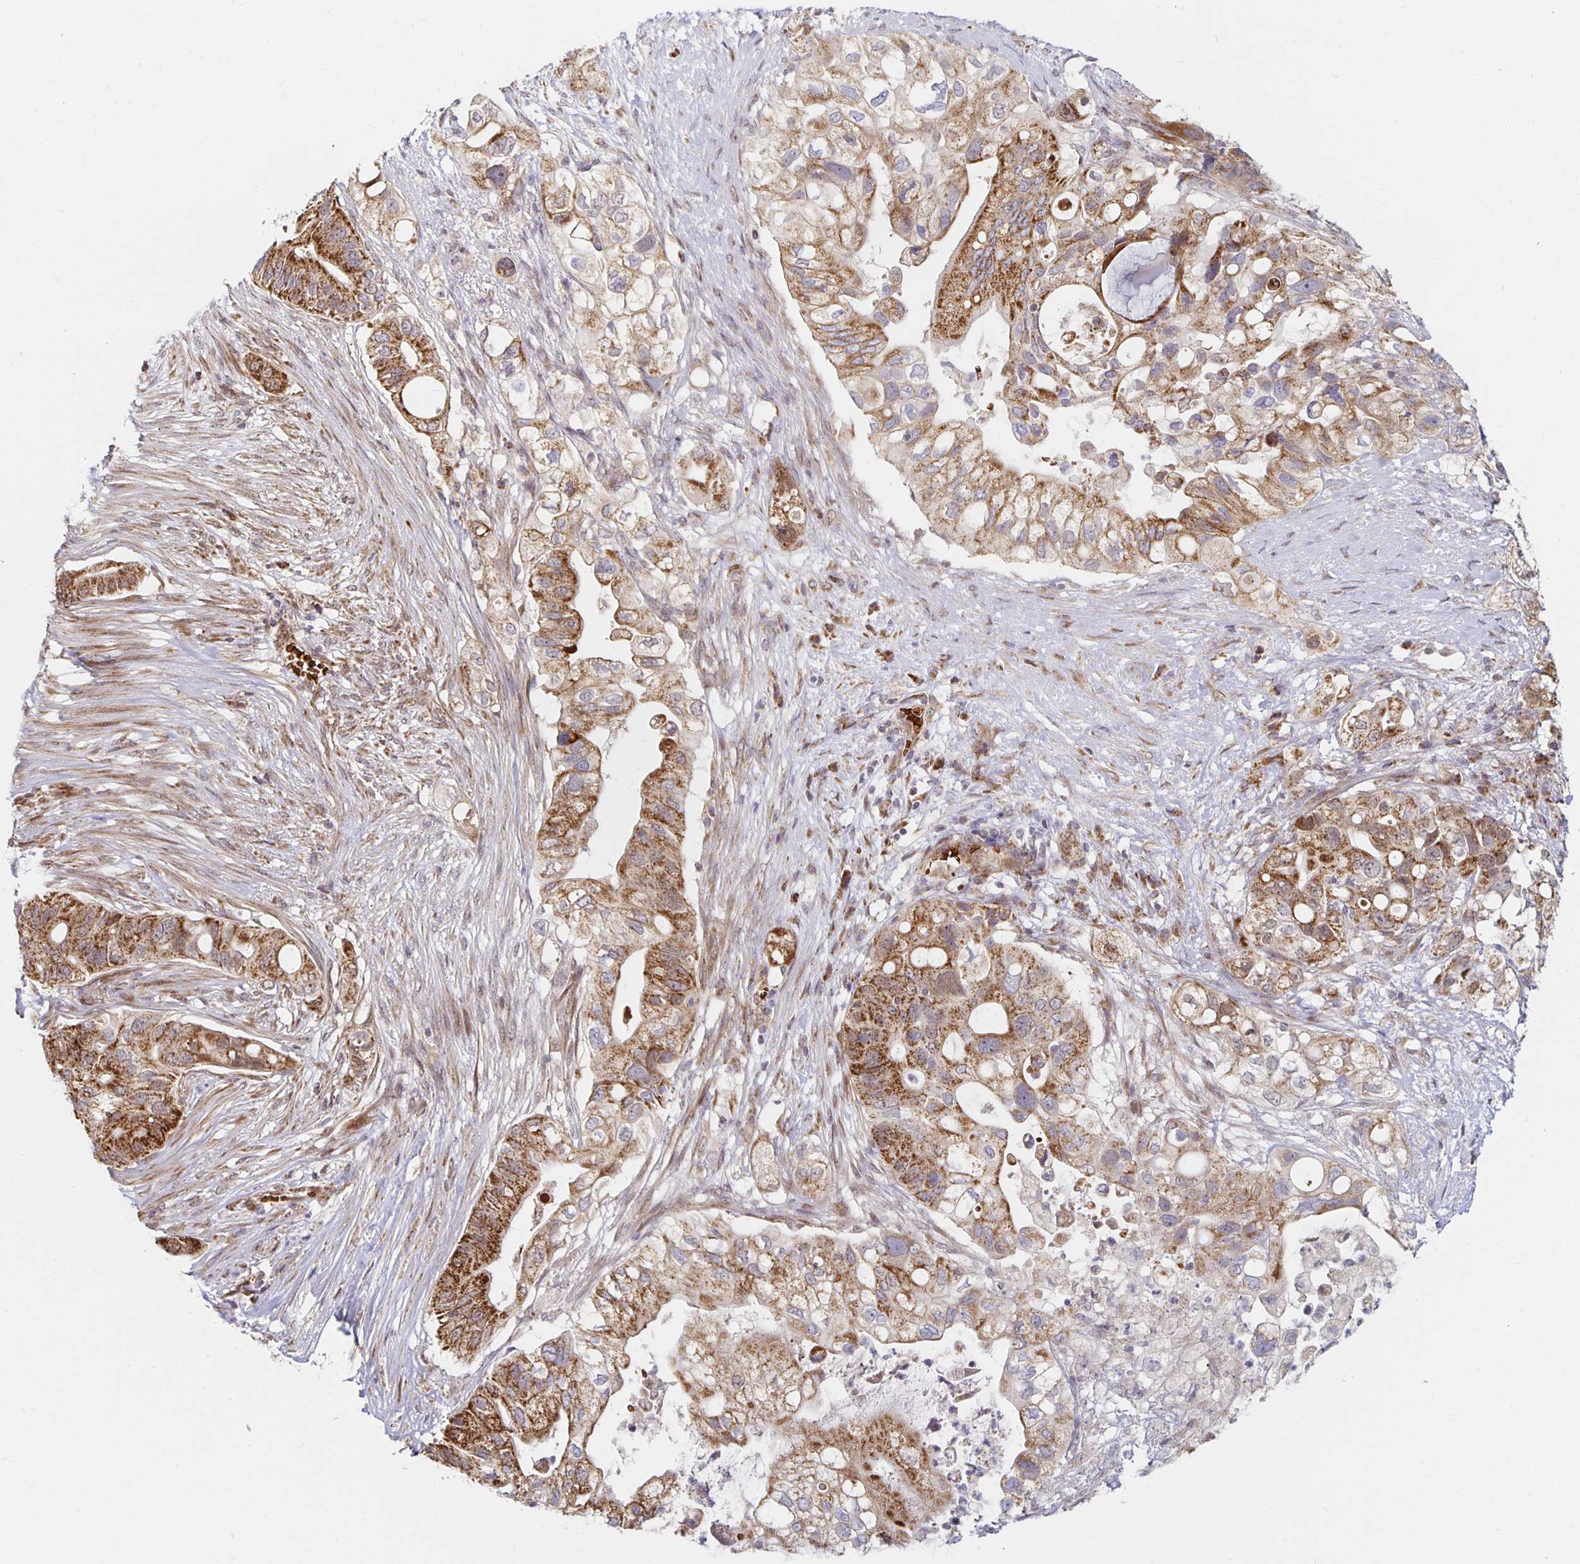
{"staining": {"intensity": "moderate", "quantity": ">75%", "location": "cytoplasmic/membranous"}, "tissue": "pancreatic cancer", "cell_type": "Tumor cells", "image_type": "cancer", "snomed": [{"axis": "morphology", "description": "Adenocarcinoma, NOS"}, {"axis": "topography", "description": "Pancreas"}], "caption": "A micrograph of human pancreatic cancer stained for a protein exhibits moderate cytoplasmic/membranous brown staining in tumor cells. The protein is shown in brown color, while the nuclei are stained blue.", "gene": "MRPL28", "patient": {"sex": "female", "age": 72}}